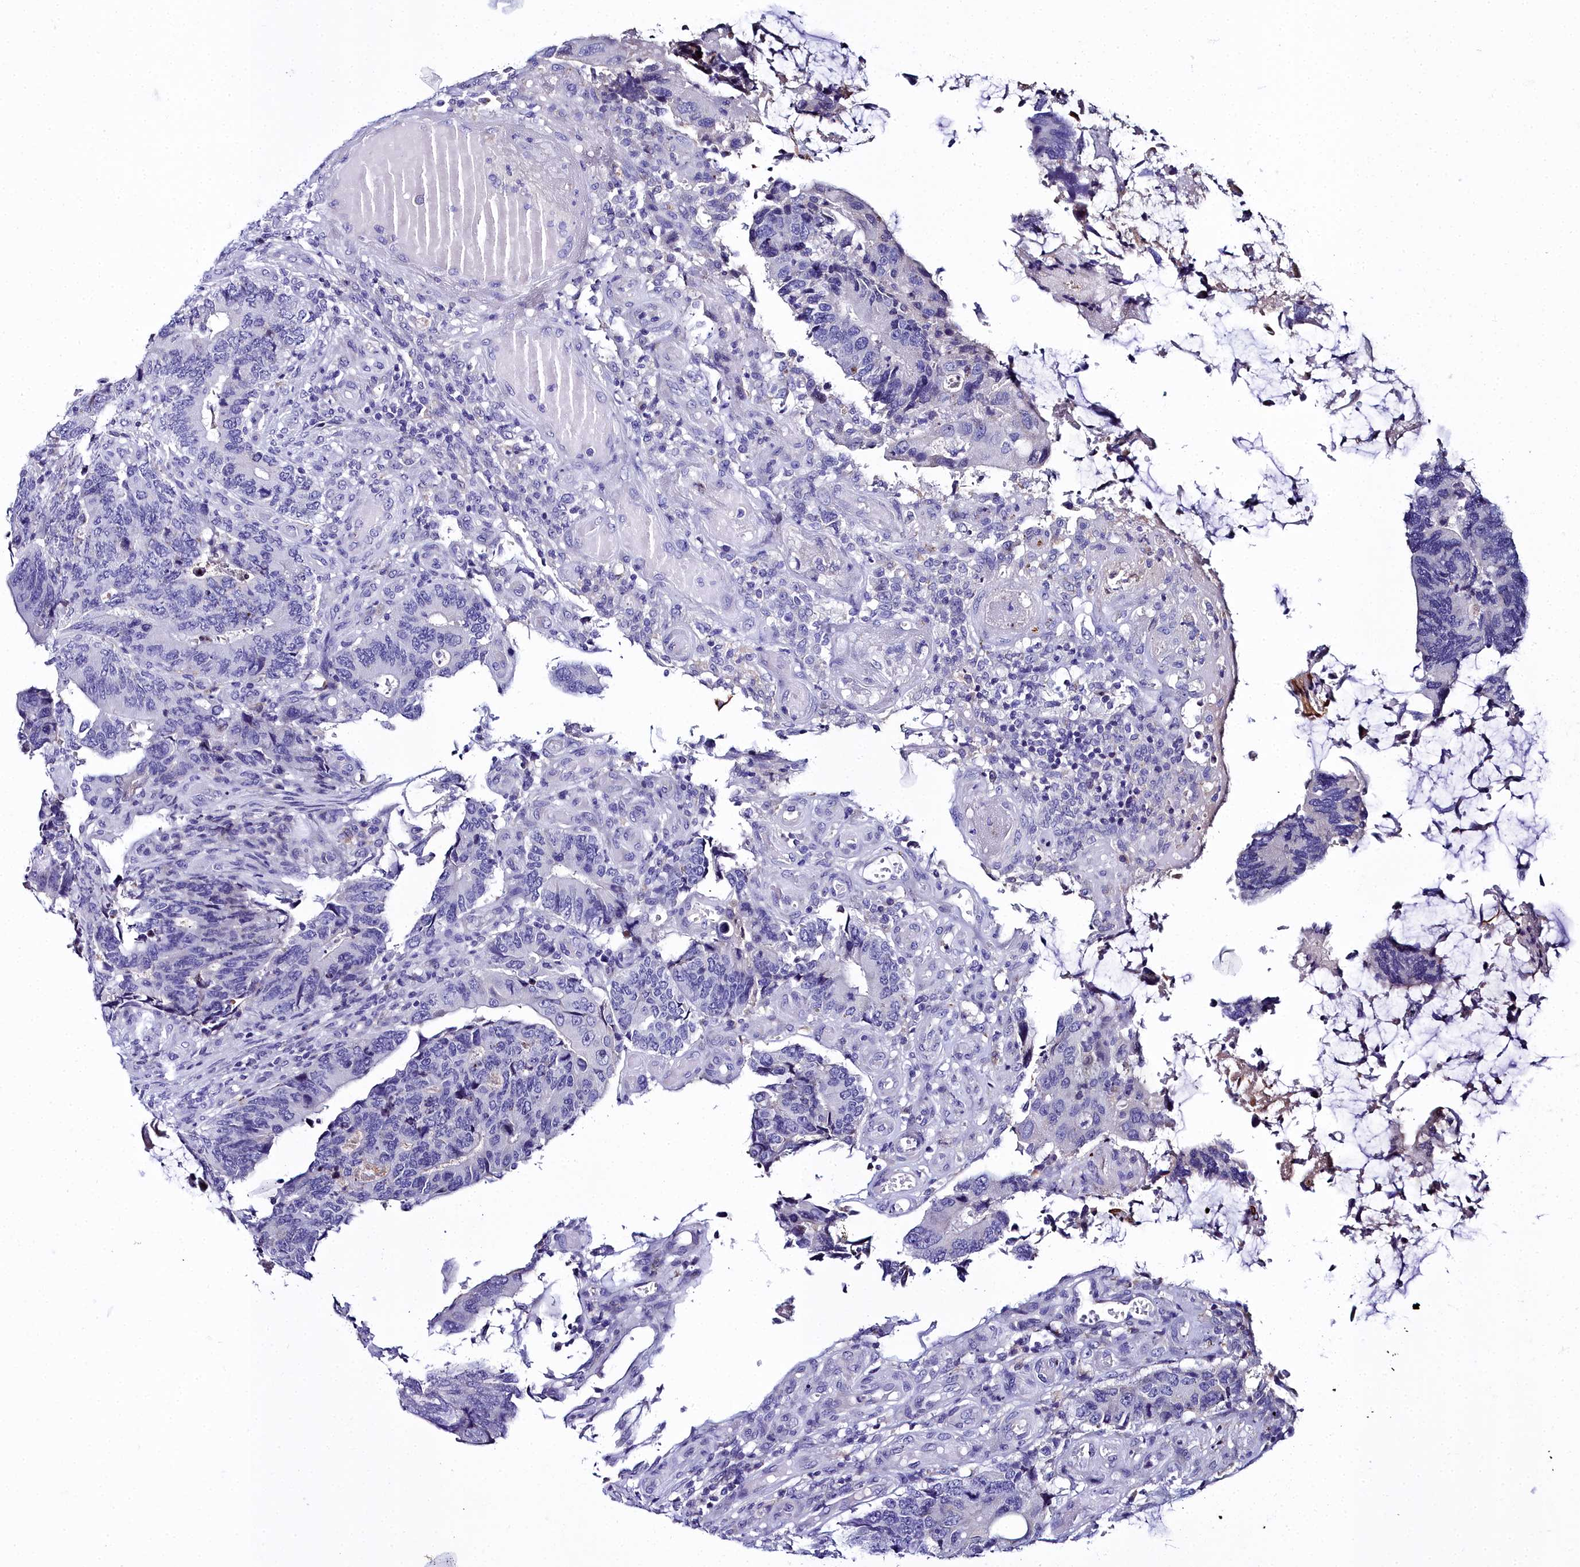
{"staining": {"intensity": "negative", "quantity": "none", "location": "none"}, "tissue": "colorectal cancer", "cell_type": "Tumor cells", "image_type": "cancer", "snomed": [{"axis": "morphology", "description": "Adenocarcinoma, NOS"}, {"axis": "topography", "description": "Colon"}], "caption": "Human colorectal cancer stained for a protein using immunohistochemistry exhibits no expression in tumor cells.", "gene": "ELAPOR2", "patient": {"sex": "male", "age": 87}}